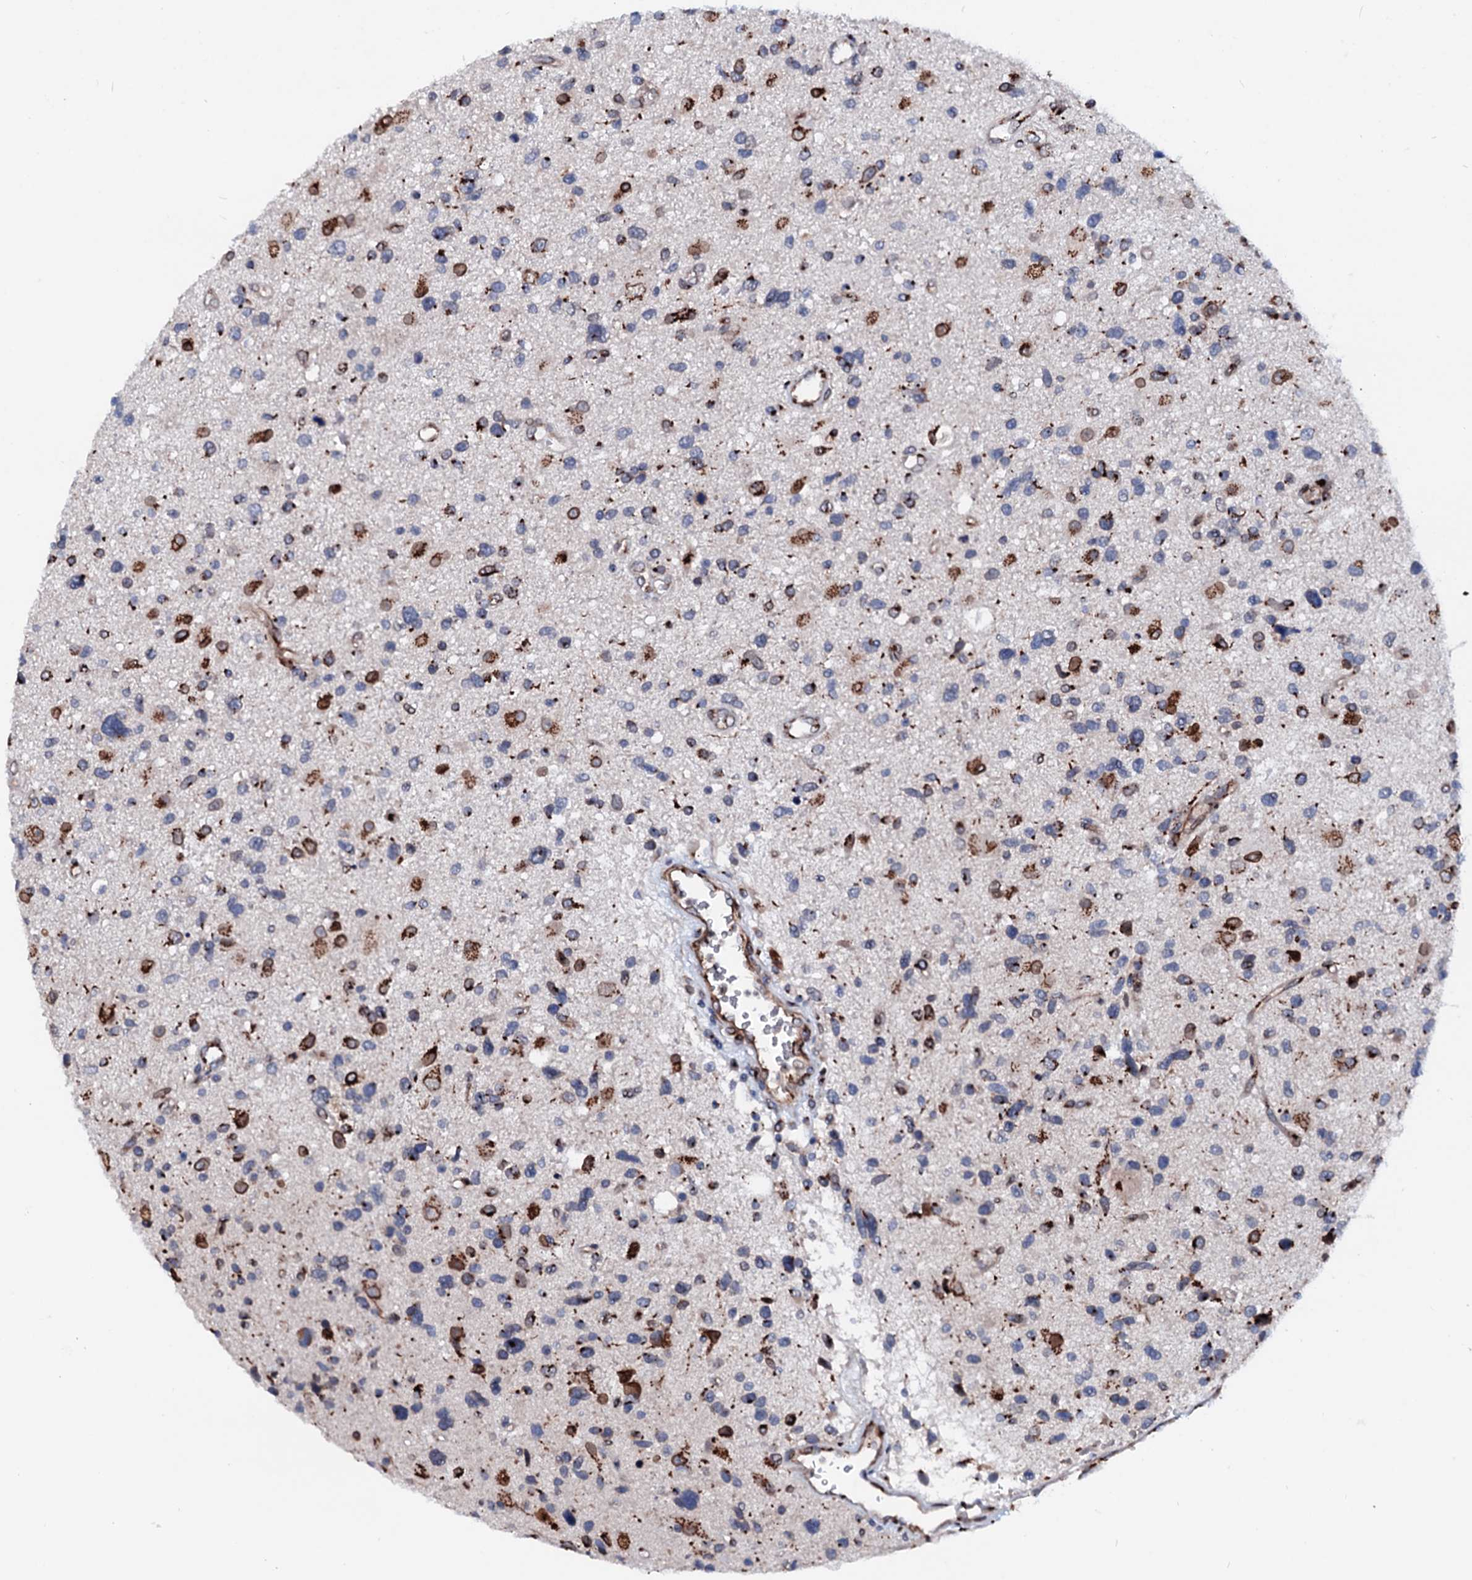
{"staining": {"intensity": "strong", "quantity": "25%-75%", "location": "cytoplasmic/membranous"}, "tissue": "glioma", "cell_type": "Tumor cells", "image_type": "cancer", "snomed": [{"axis": "morphology", "description": "Glioma, malignant, High grade"}, {"axis": "topography", "description": "Brain"}], "caption": "Immunohistochemical staining of malignant glioma (high-grade) reveals high levels of strong cytoplasmic/membranous protein expression in approximately 25%-75% of tumor cells.", "gene": "TMCO3", "patient": {"sex": "male", "age": 33}}